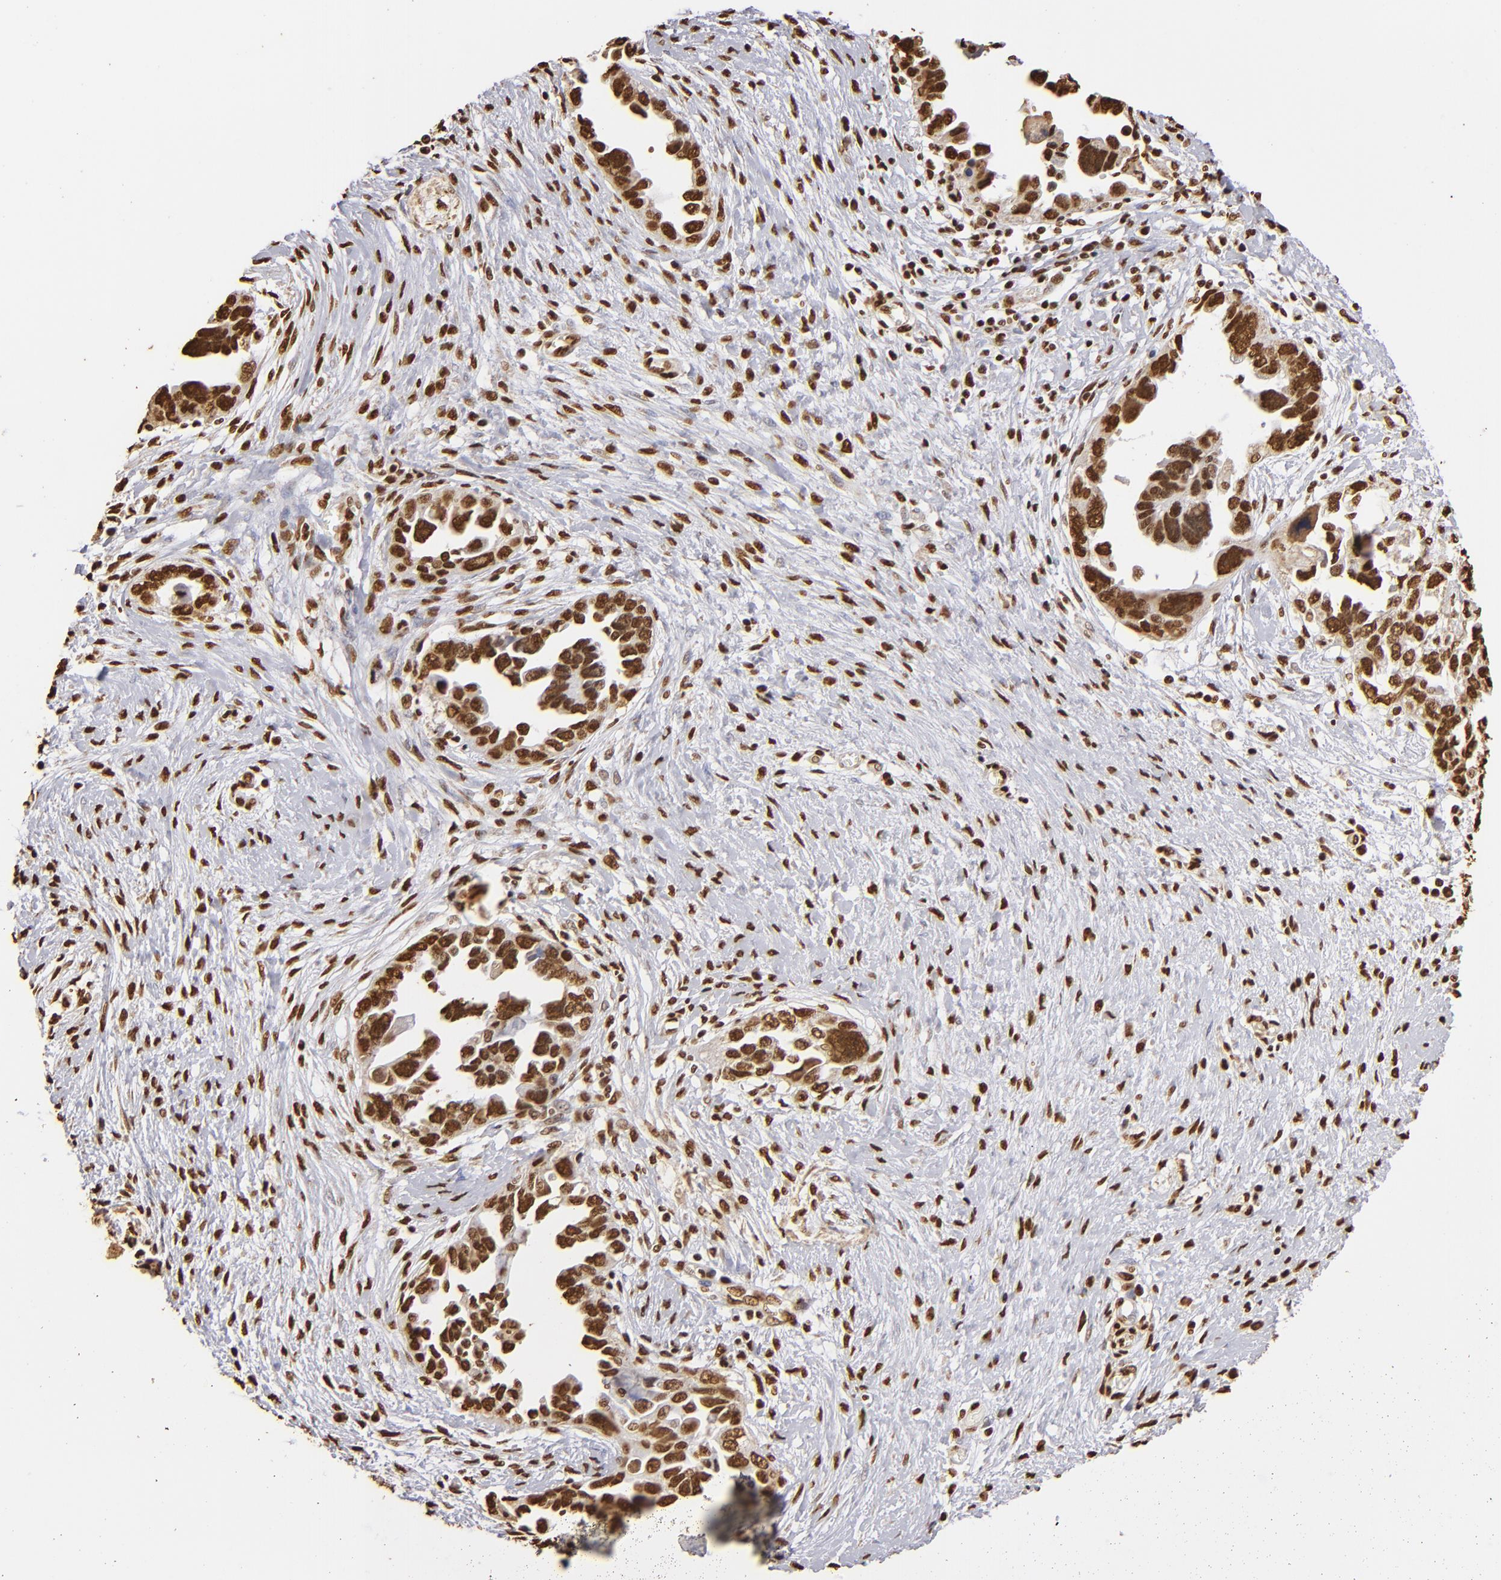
{"staining": {"intensity": "strong", "quantity": ">75%", "location": "nuclear"}, "tissue": "ovarian cancer", "cell_type": "Tumor cells", "image_type": "cancer", "snomed": [{"axis": "morphology", "description": "Cystadenocarcinoma, serous, NOS"}, {"axis": "topography", "description": "Ovary"}], "caption": "The micrograph demonstrates staining of serous cystadenocarcinoma (ovarian), revealing strong nuclear protein staining (brown color) within tumor cells. The staining was performed using DAB, with brown indicating positive protein expression. Nuclei are stained blue with hematoxylin.", "gene": "ILF3", "patient": {"sex": "female", "age": 63}}